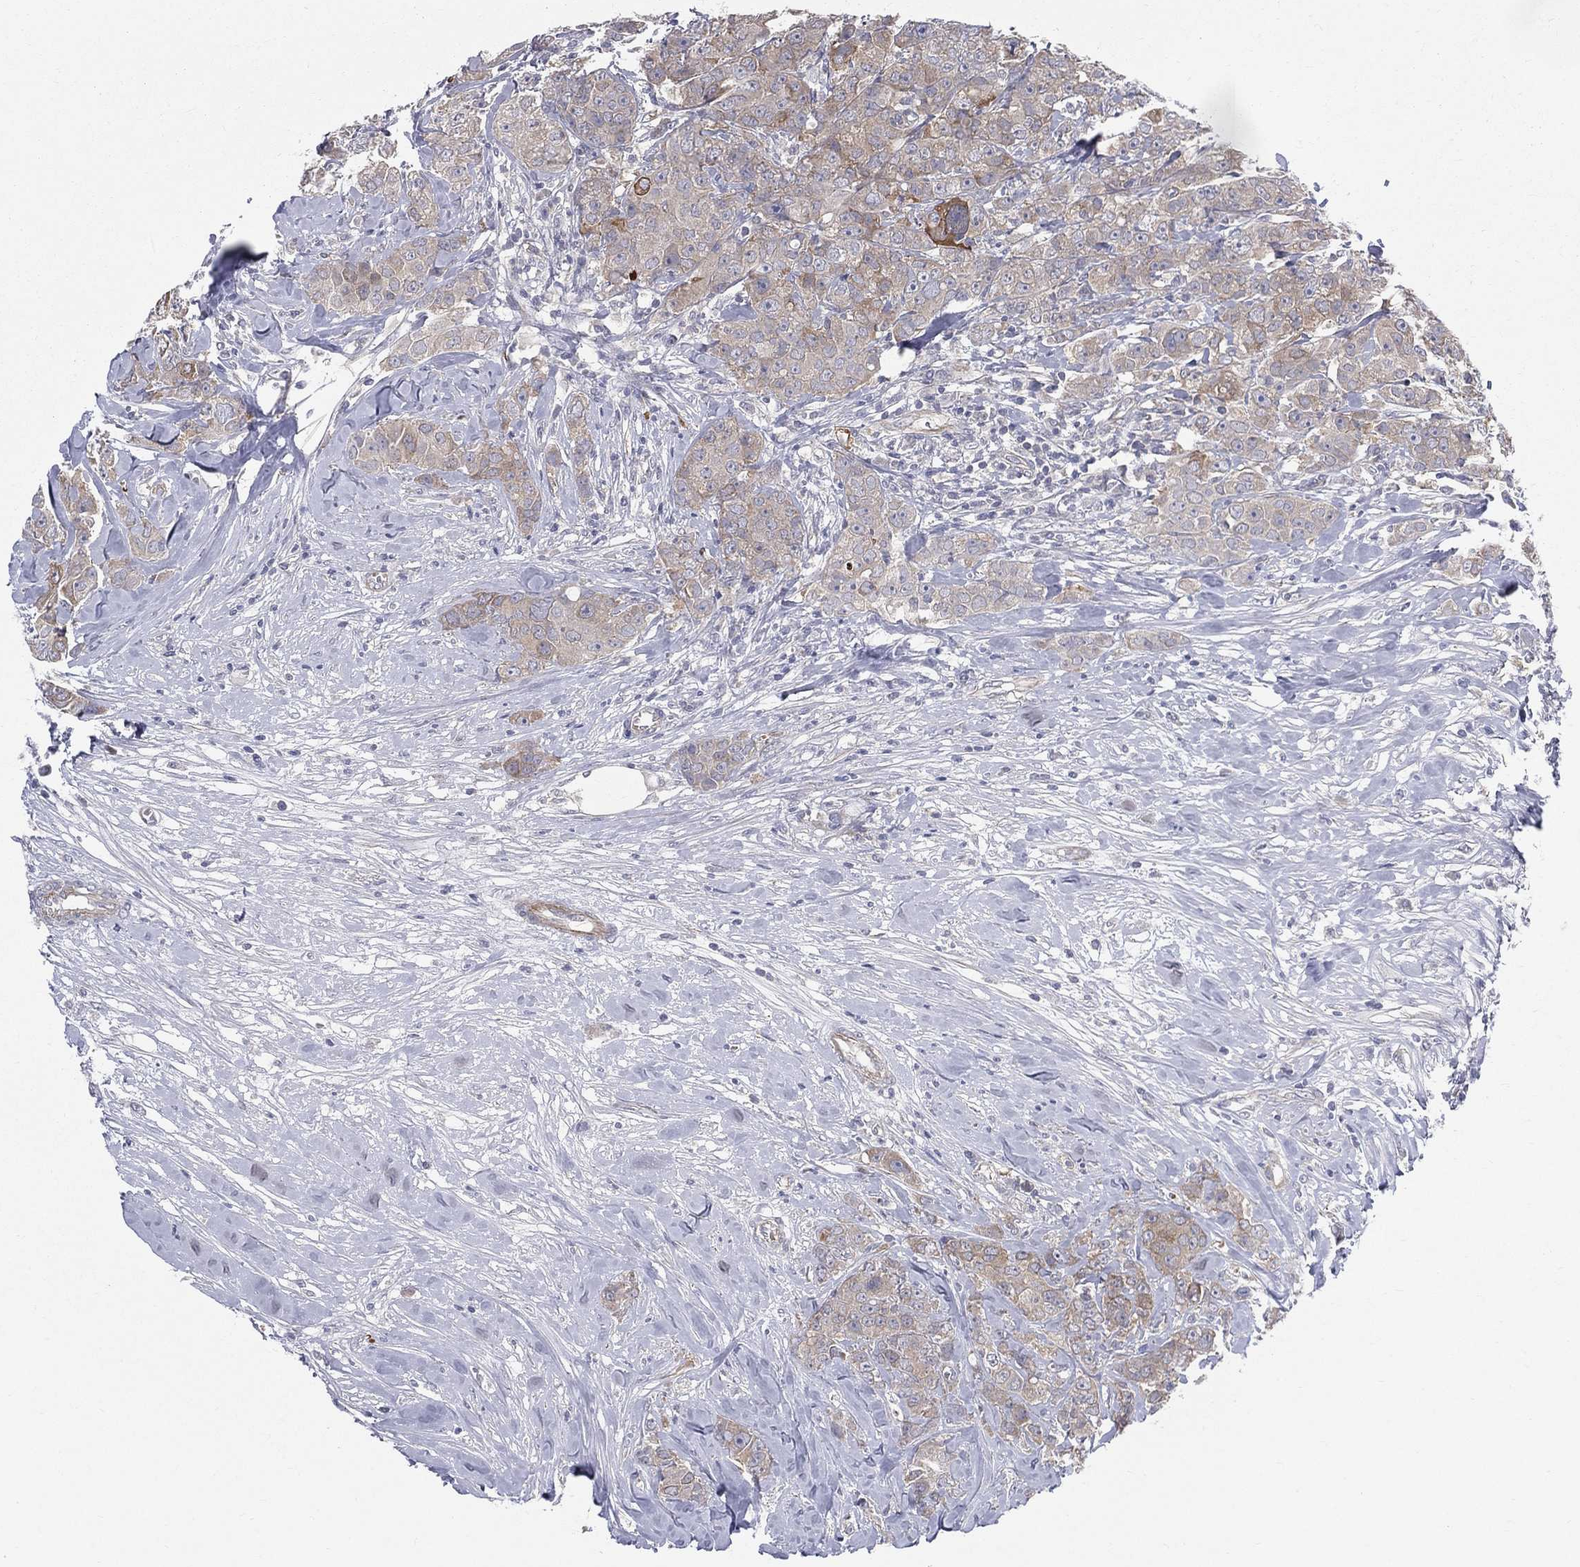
{"staining": {"intensity": "weak", "quantity": "25%-75%", "location": "cytoplasmic/membranous"}, "tissue": "breast cancer", "cell_type": "Tumor cells", "image_type": "cancer", "snomed": [{"axis": "morphology", "description": "Duct carcinoma"}, {"axis": "topography", "description": "Breast"}], "caption": "This micrograph exhibits IHC staining of human breast cancer, with low weak cytoplasmic/membranous positivity in about 25%-75% of tumor cells.", "gene": "POMZP3", "patient": {"sex": "female", "age": 43}}